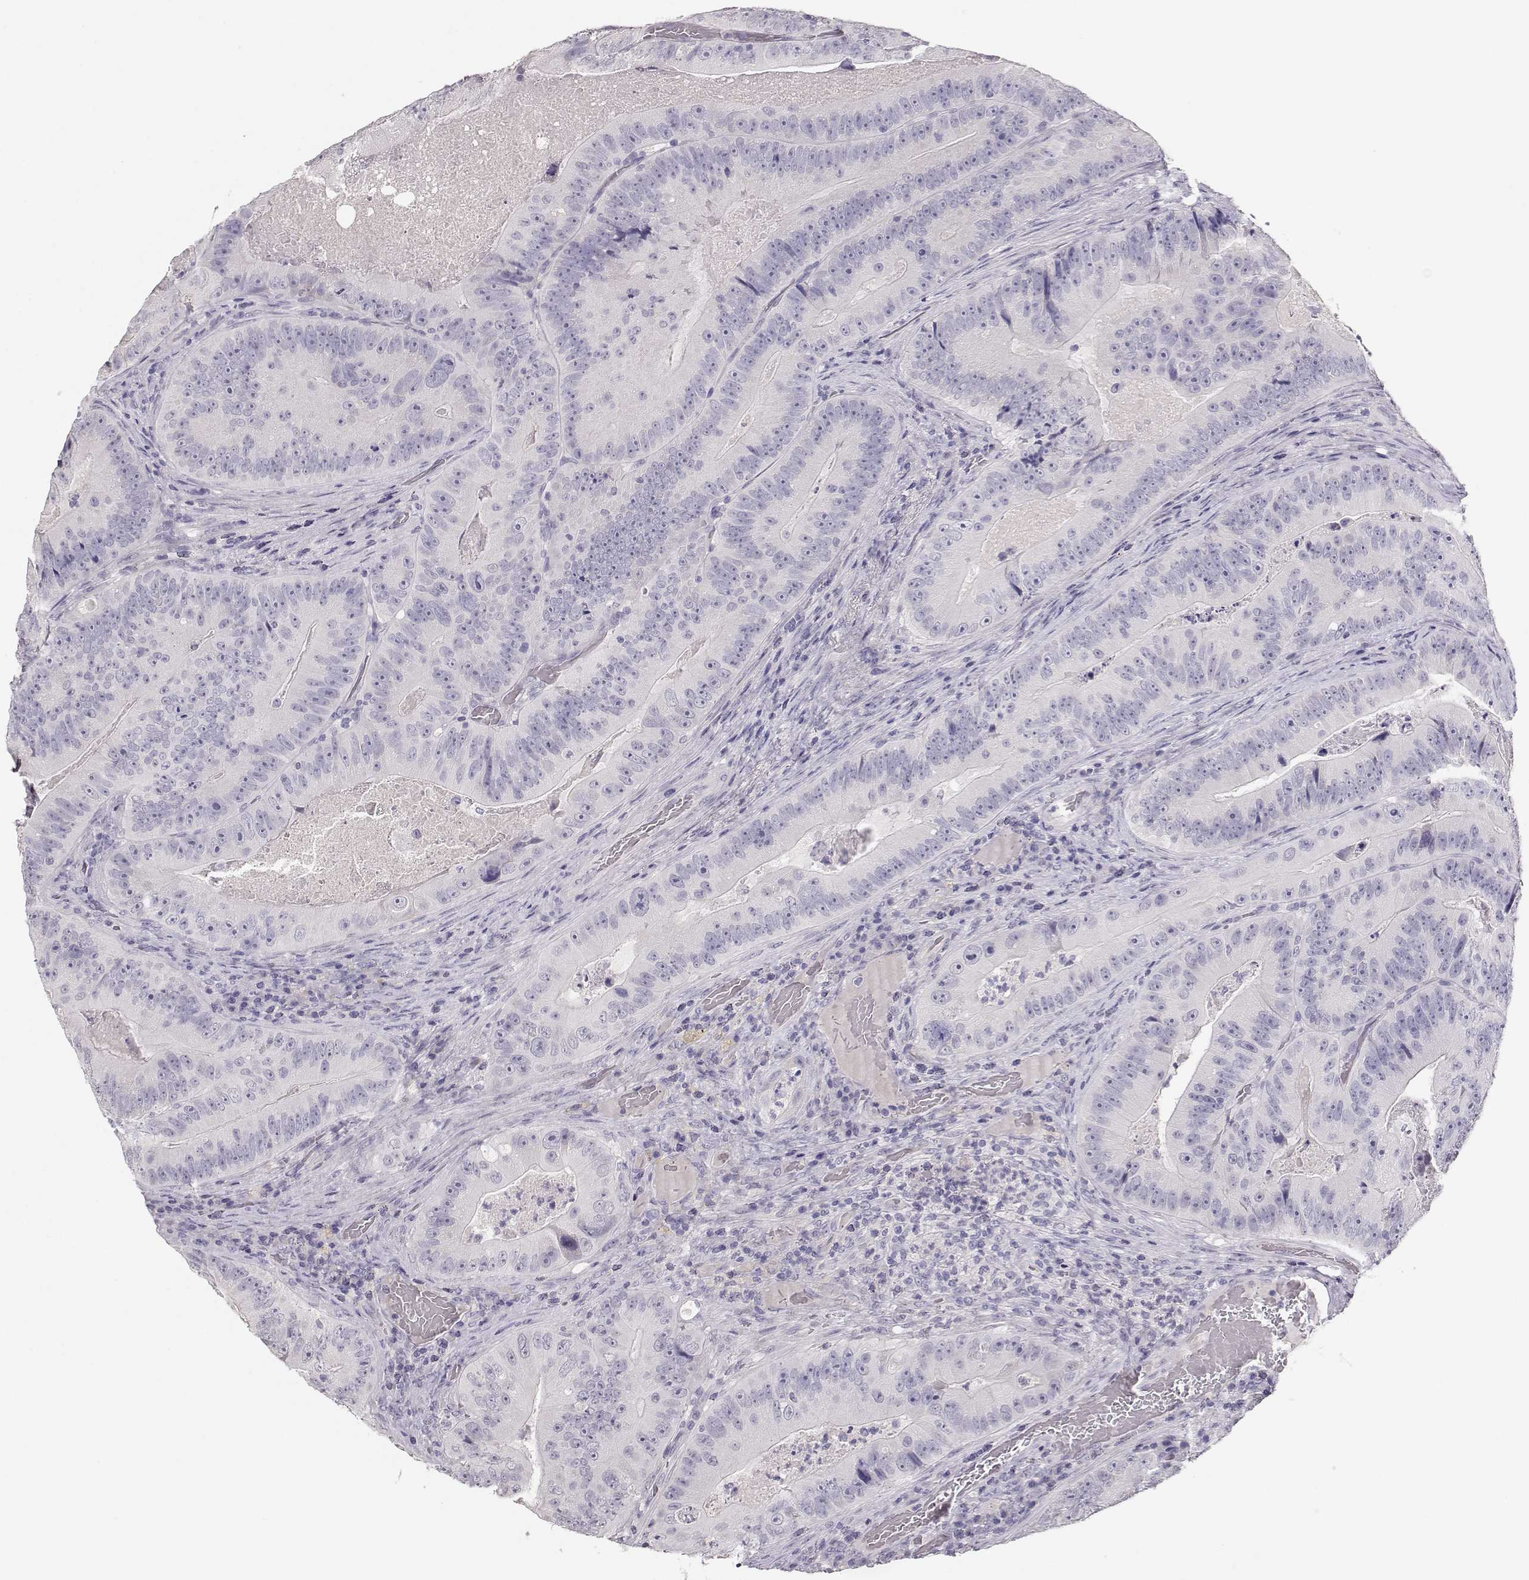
{"staining": {"intensity": "negative", "quantity": "none", "location": "none"}, "tissue": "colorectal cancer", "cell_type": "Tumor cells", "image_type": "cancer", "snomed": [{"axis": "morphology", "description": "Adenocarcinoma, NOS"}, {"axis": "topography", "description": "Colon"}], "caption": "Immunohistochemistry (IHC) photomicrograph of human colorectal cancer (adenocarcinoma) stained for a protein (brown), which shows no expression in tumor cells.", "gene": "MAGEC1", "patient": {"sex": "female", "age": 86}}